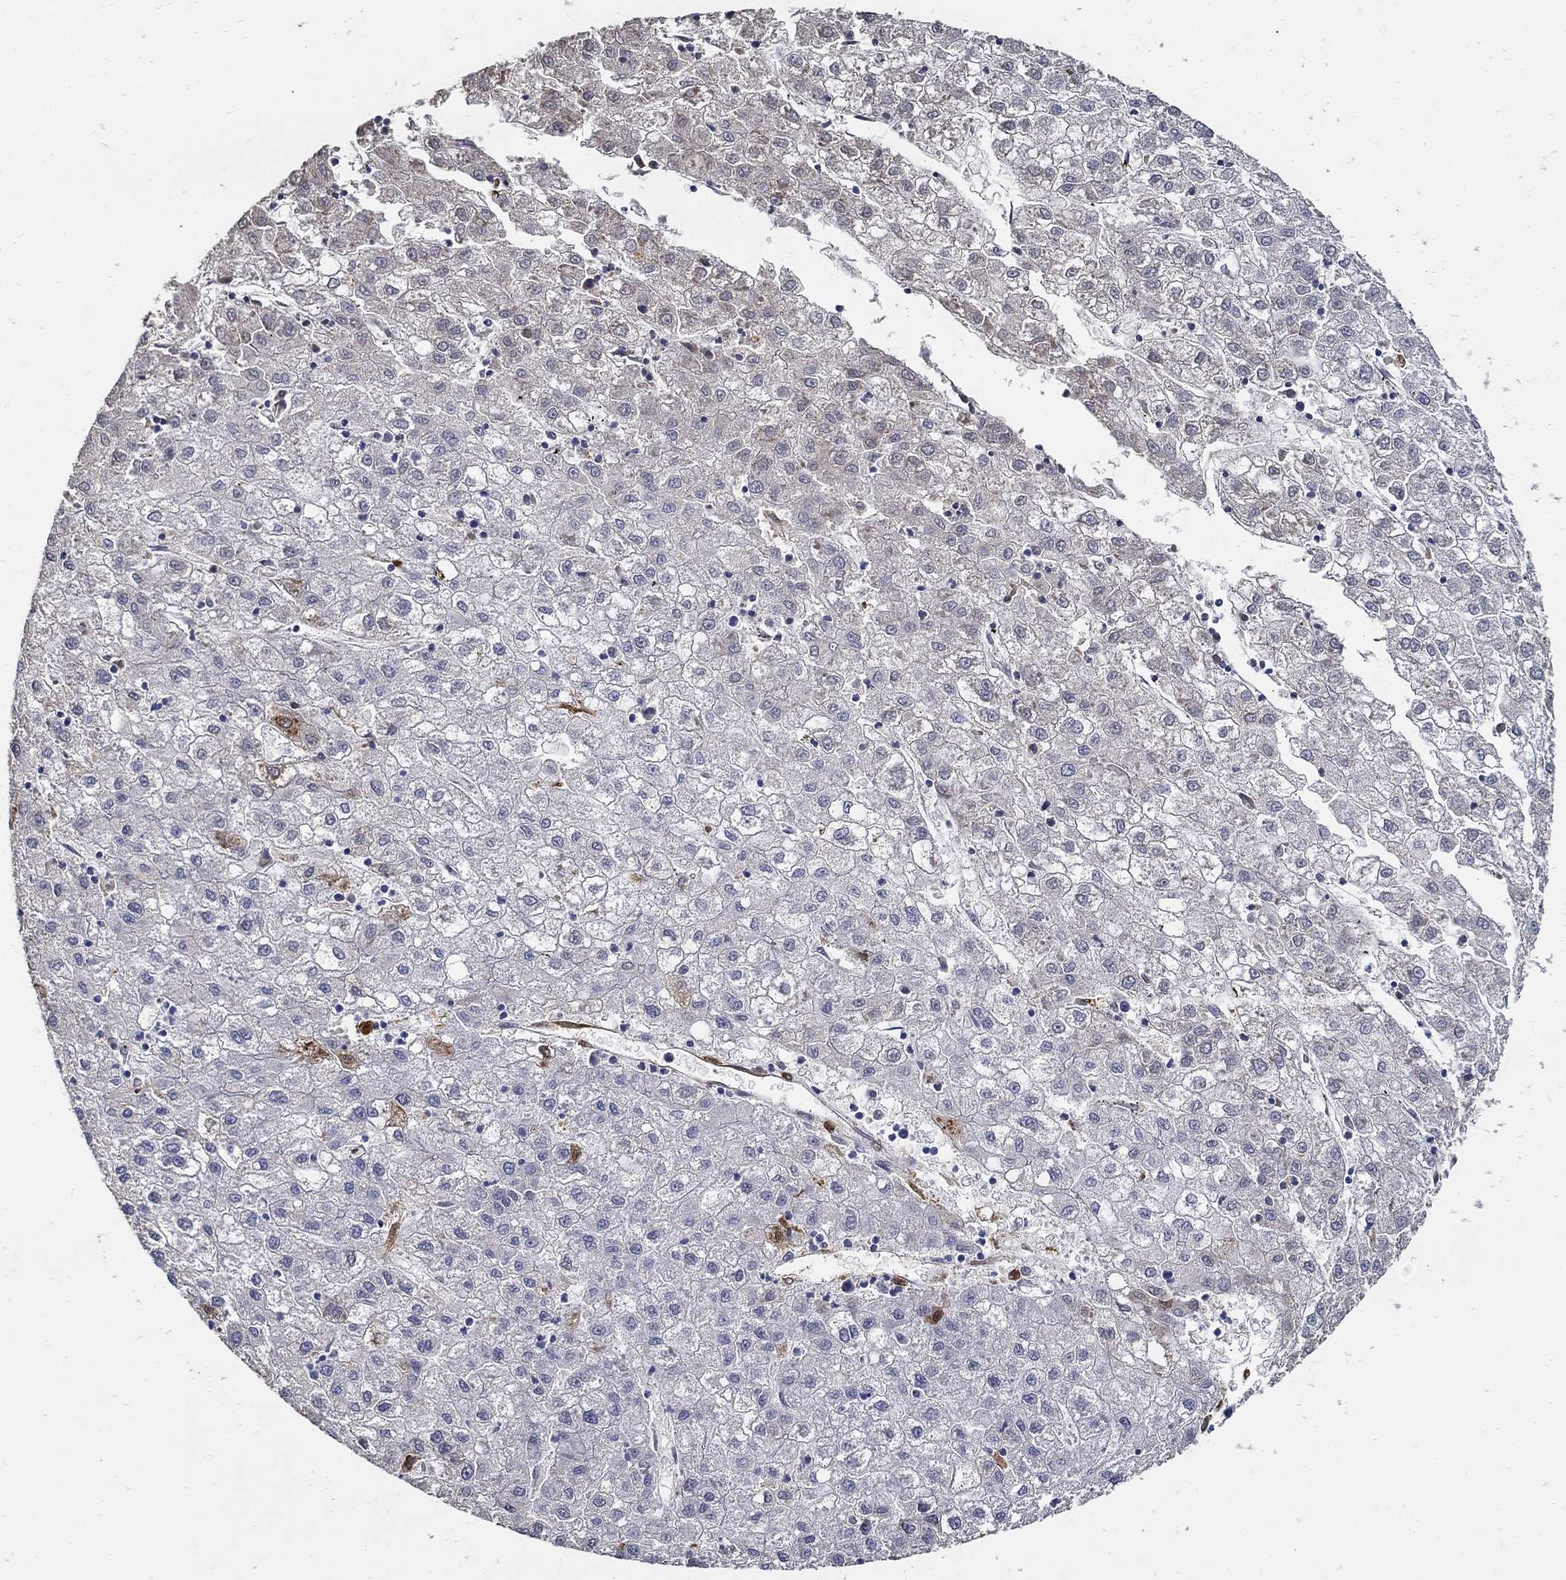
{"staining": {"intensity": "negative", "quantity": "none", "location": "none"}, "tissue": "liver cancer", "cell_type": "Tumor cells", "image_type": "cancer", "snomed": [{"axis": "morphology", "description": "Carcinoma, Hepatocellular, NOS"}, {"axis": "topography", "description": "Liver"}], "caption": "An IHC micrograph of liver hepatocellular carcinoma is shown. There is no staining in tumor cells of liver hepatocellular carcinoma.", "gene": "TGFBI", "patient": {"sex": "male", "age": 72}}